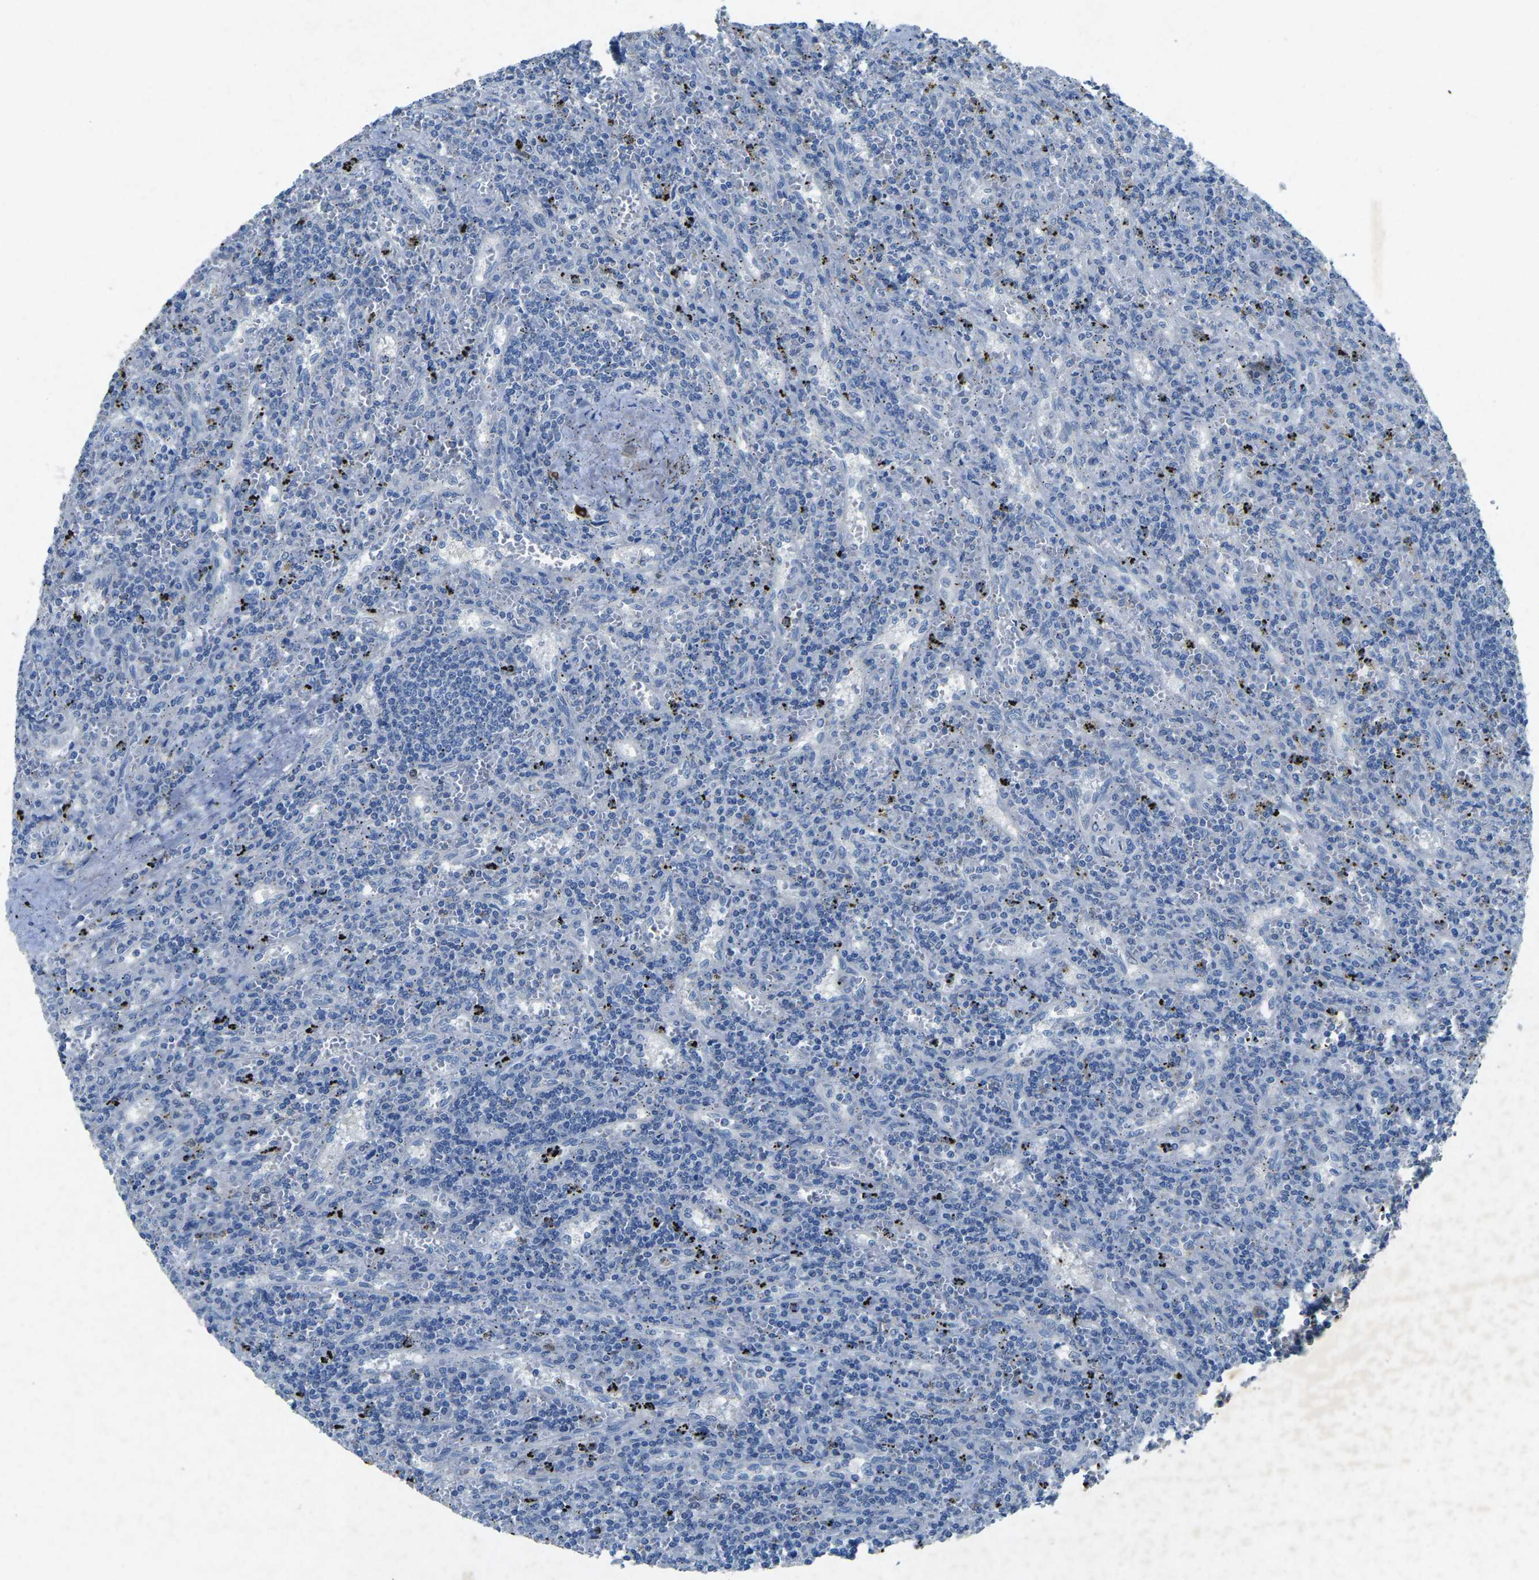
{"staining": {"intensity": "negative", "quantity": "none", "location": "none"}, "tissue": "lymphoma", "cell_type": "Tumor cells", "image_type": "cancer", "snomed": [{"axis": "morphology", "description": "Malignant lymphoma, non-Hodgkin's type, Low grade"}, {"axis": "topography", "description": "Spleen"}], "caption": "This is a histopathology image of immunohistochemistry (IHC) staining of lymphoma, which shows no expression in tumor cells.", "gene": "PLG", "patient": {"sex": "male", "age": 76}}